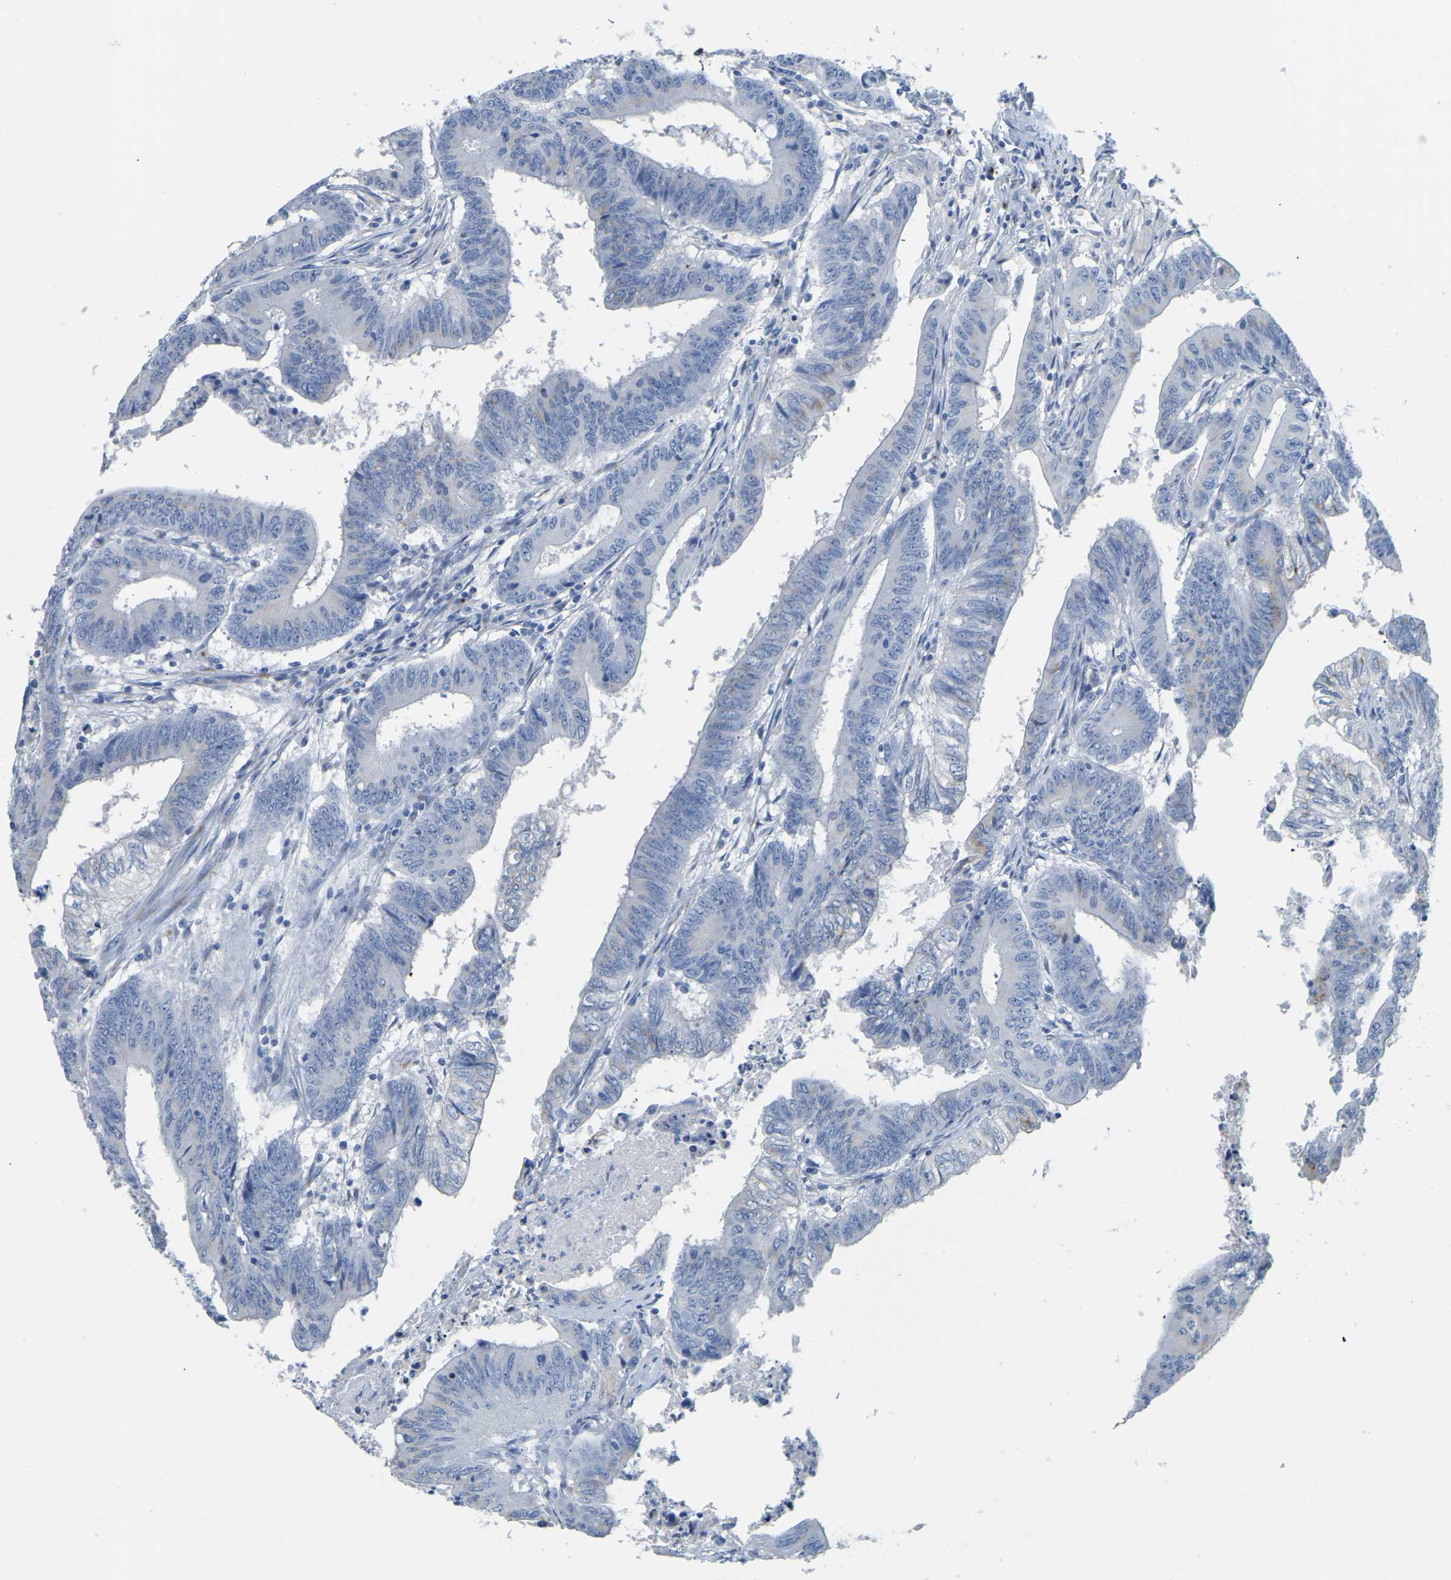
{"staining": {"intensity": "negative", "quantity": "none", "location": "none"}, "tissue": "colorectal cancer", "cell_type": "Tumor cells", "image_type": "cancer", "snomed": [{"axis": "morphology", "description": "Adenocarcinoma, NOS"}, {"axis": "topography", "description": "Colon"}], "caption": "Adenocarcinoma (colorectal) was stained to show a protein in brown. There is no significant expression in tumor cells.", "gene": "FAM174A", "patient": {"sex": "male", "age": 45}}